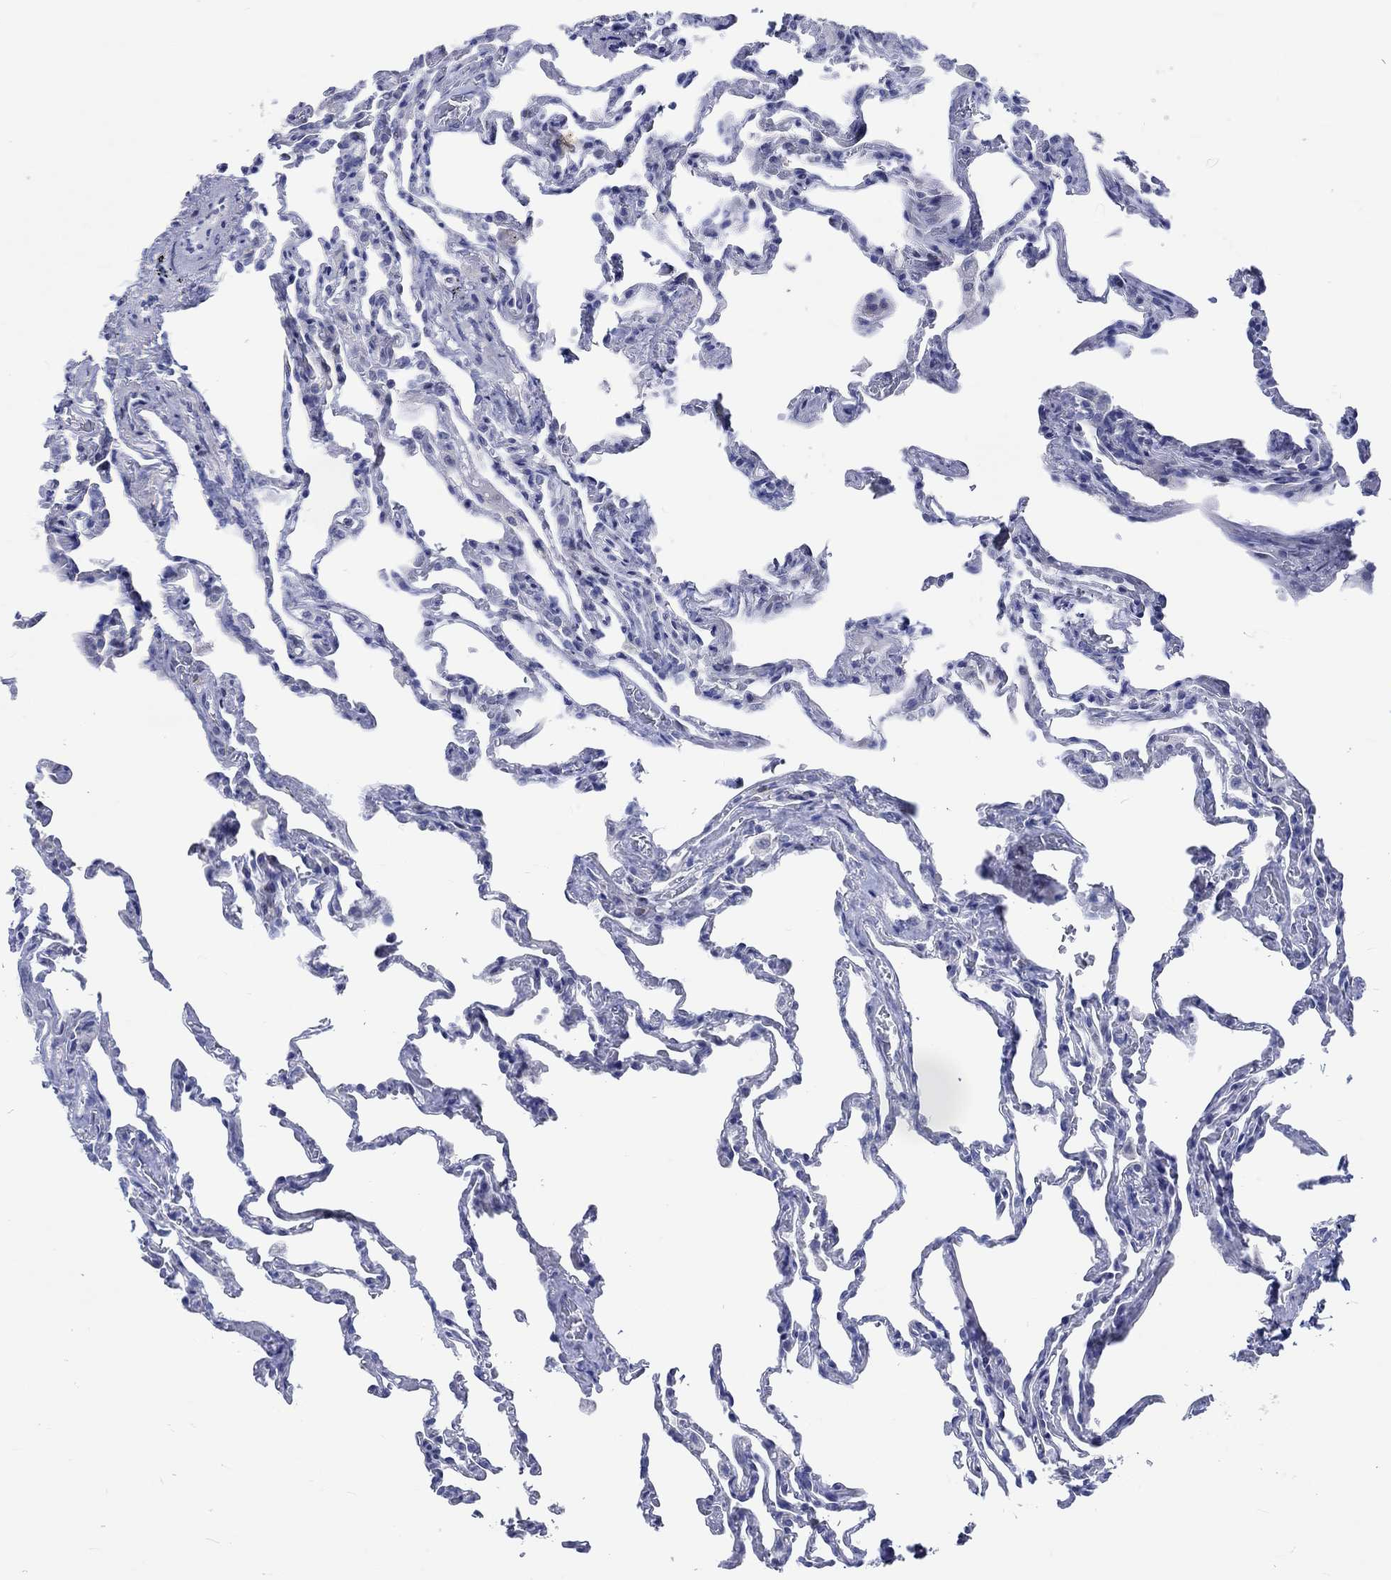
{"staining": {"intensity": "negative", "quantity": "none", "location": "none"}, "tissue": "lung", "cell_type": "Alveolar cells", "image_type": "normal", "snomed": [{"axis": "morphology", "description": "Normal tissue, NOS"}, {"axis": "topography", "description": "Lung"}], "caption": "This is a histopathology image of immunohistochemistry (IHC) staining of benign lung, which shows no expression in alveolar cells. (IHC, brightfield microscopy, high magnification).", "gene": "C4orf47", "patient": {"sex": "female", "age": 43}}